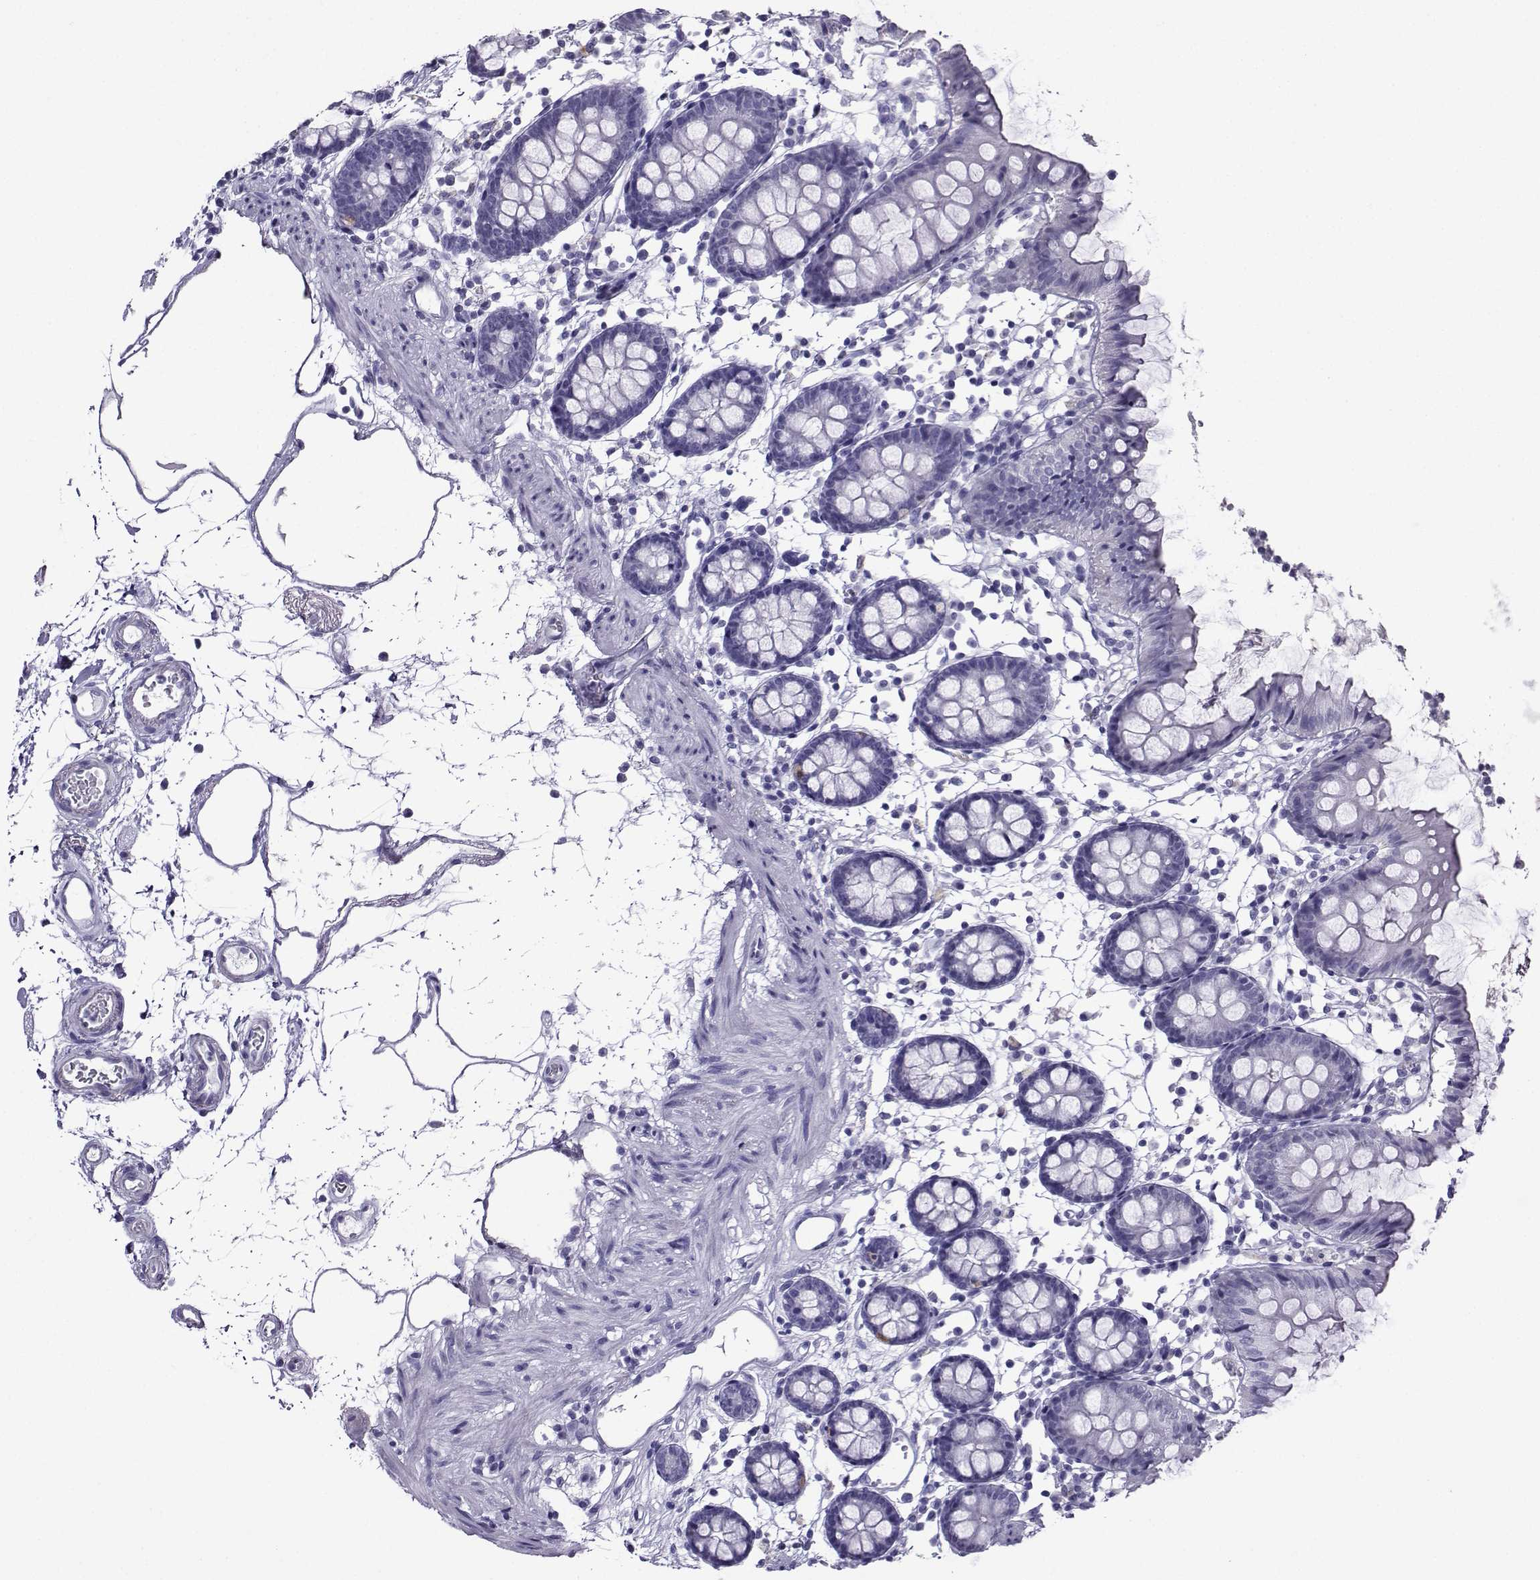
{"staining": {"intensity": "negative", "quantity": "none", "location": "none"}, "tissue": "colon", "cell_type": "Endothelial cells", "image_type": "normal", "snomed": [{"axis": "morphology", "description": "Normal tissue, NOS"}, {"axis": "topography", "description": "Colon"}], "caption": "Human colon stained for a protein using IHC reveals no positivity in endothelial cells.", "gene": "CRYBB1", "patient": {"sex": "female", "age": 84}}